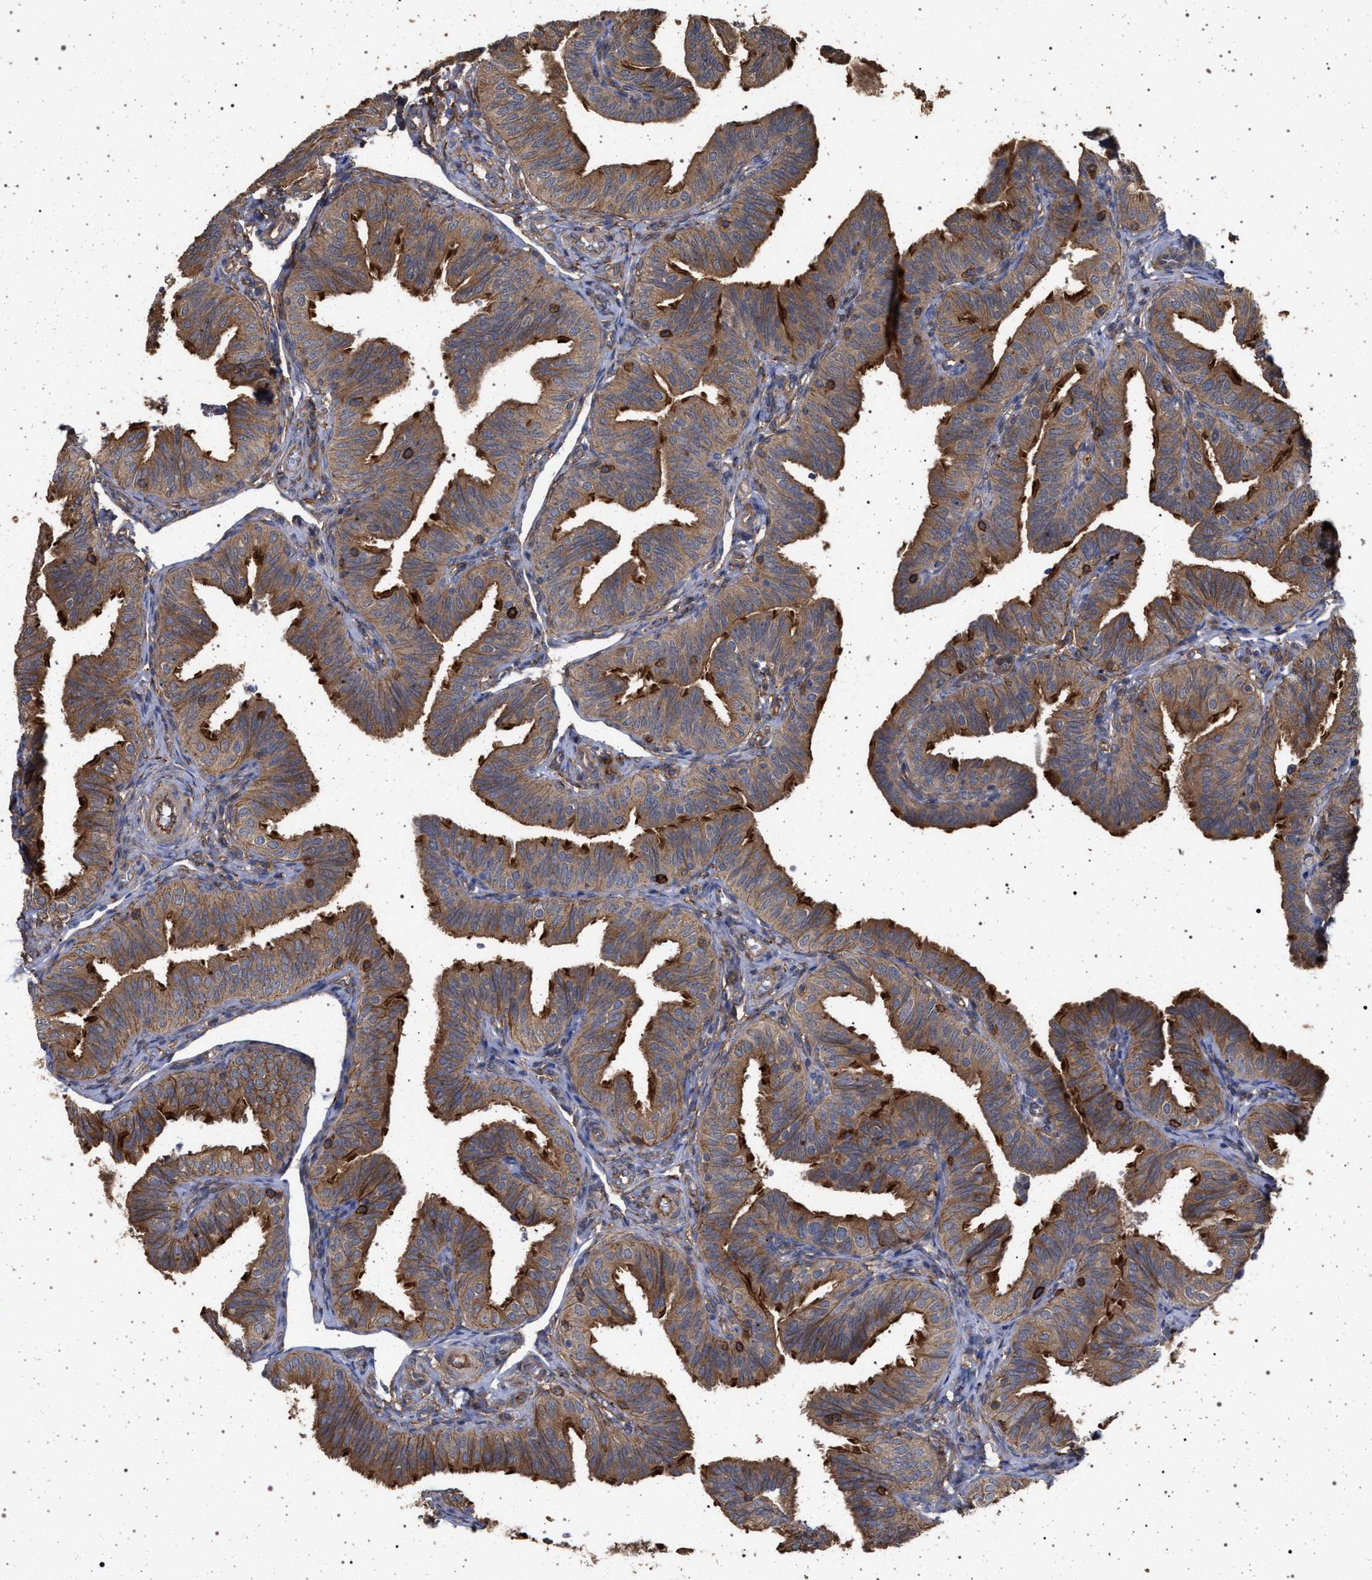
{"staining": {"intensity": "moderate", "quantity": ">75%", "location": "cytoplasmic/membranous"}, "tissue": "fallopian tube", "cell_type": "Glandular cells", "image_type": "normal", "snomed": [{"axis": "morphology", "description": "Normal tissue, NOS"}, {"axis": "topography", "description": "Fallopian tube"}], "caption": "The image displays immunohistochemical staining of unremarkable fallopian tube. There is moderate cytoplasmic/membranous positivity is seen in about >75% of glandular cells. The protein is stained brown, and the nuclei are stained in blue (DAB (3,3'-diaminobenzidine) IHC with brightfield microscopy, high magnification).", "gene": "IFT20", "patient": {"sex": "female", "age": 35}}